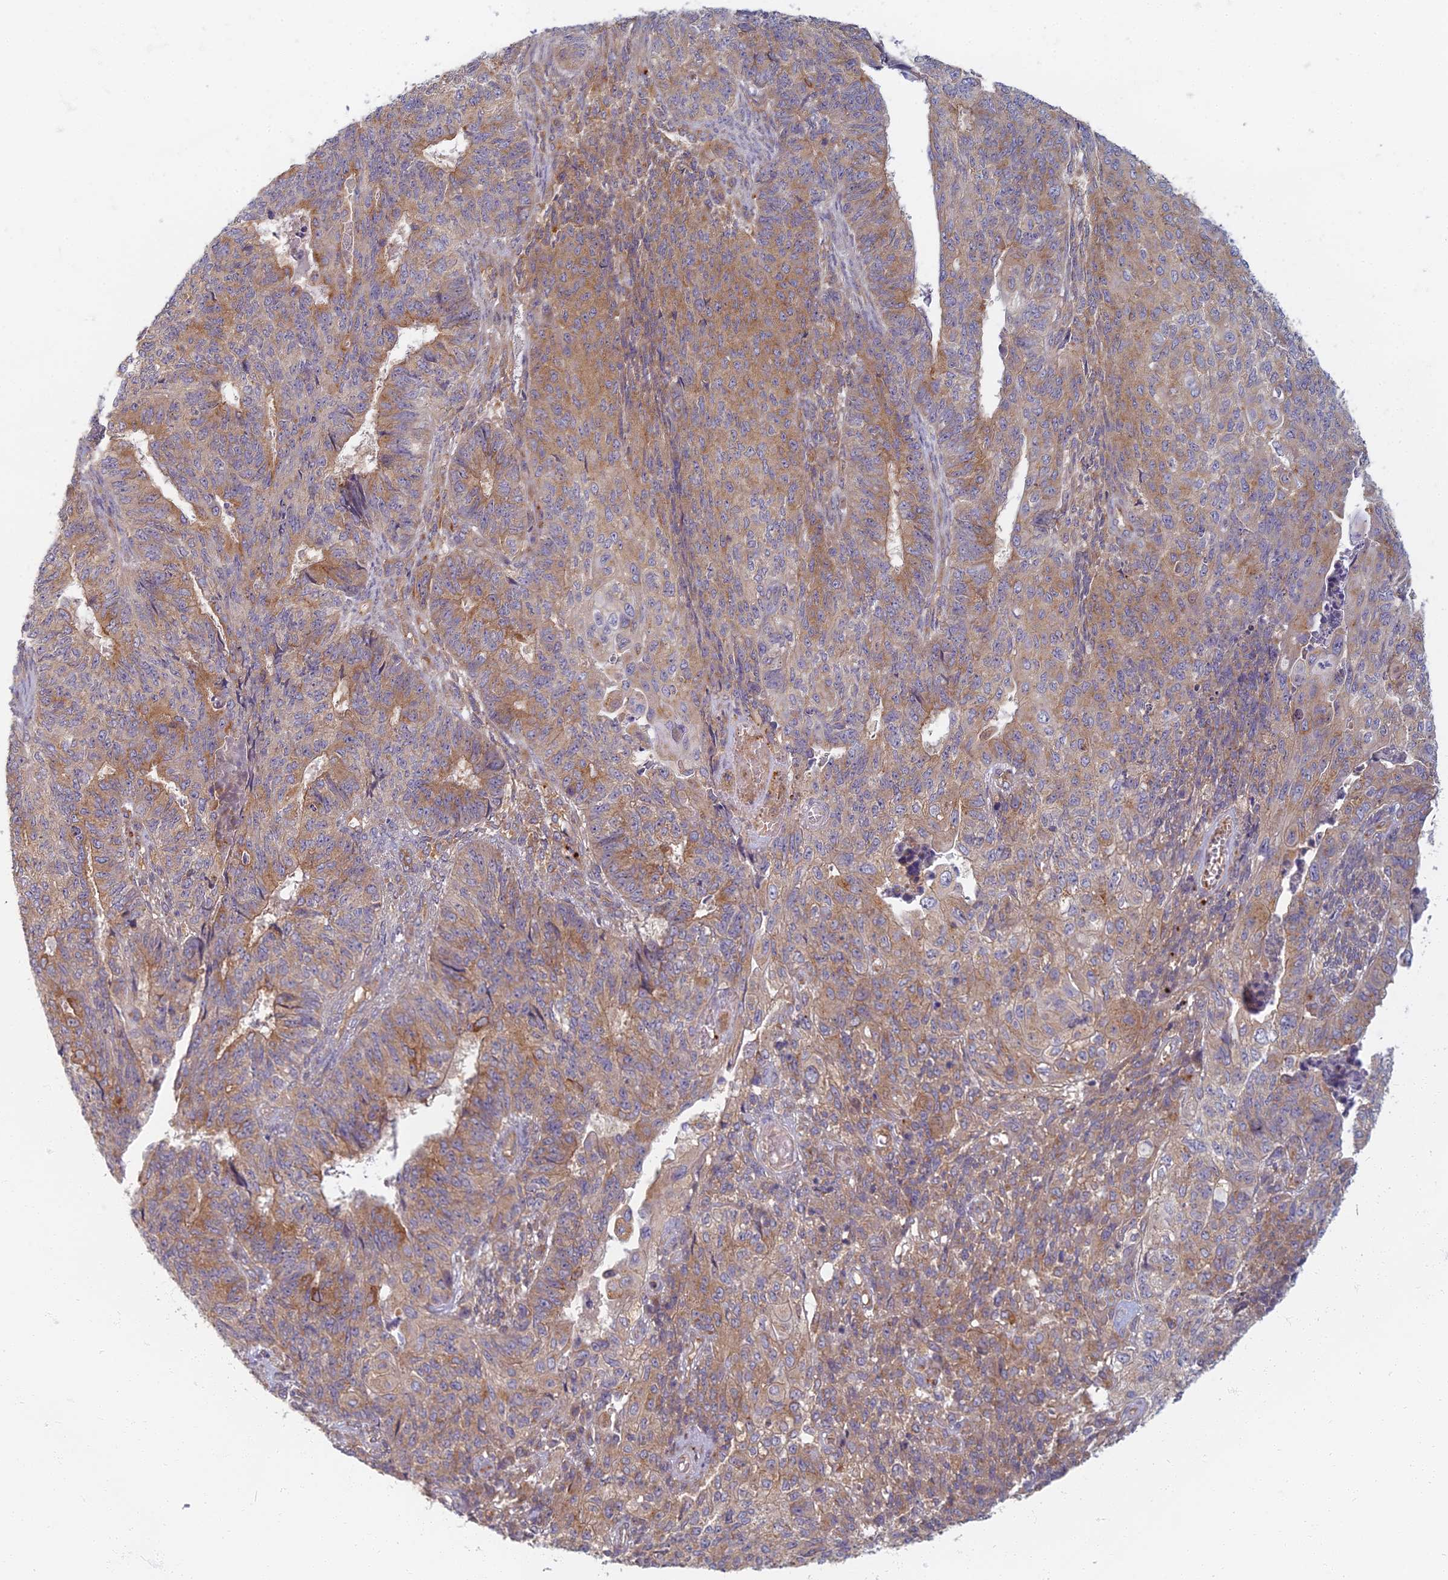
{"staining": {"intensity": "moderate", "quantity": ">75%", "location": "cytoplasmic/membranous"}, "tissue": "endometrial cancer", "cell_type": "Tumor cells", "image_type": "cancer", "snomed": [{"axis": "morphology", "description": "Adenocarcinoma, NOS"}, {"axis": "topography", "description": "Endometrium"}], "caption": "Immunohistochemistry (DAB (3,3'-diaminobenzidine)) staining of adenocarcinoma (endometrial) shows moderate cytoplasmic/membranous protein positivity in approximately >75% of tumor cells.", "gene": "PROX2", "patient": {"sex": "female", "age": 32}}